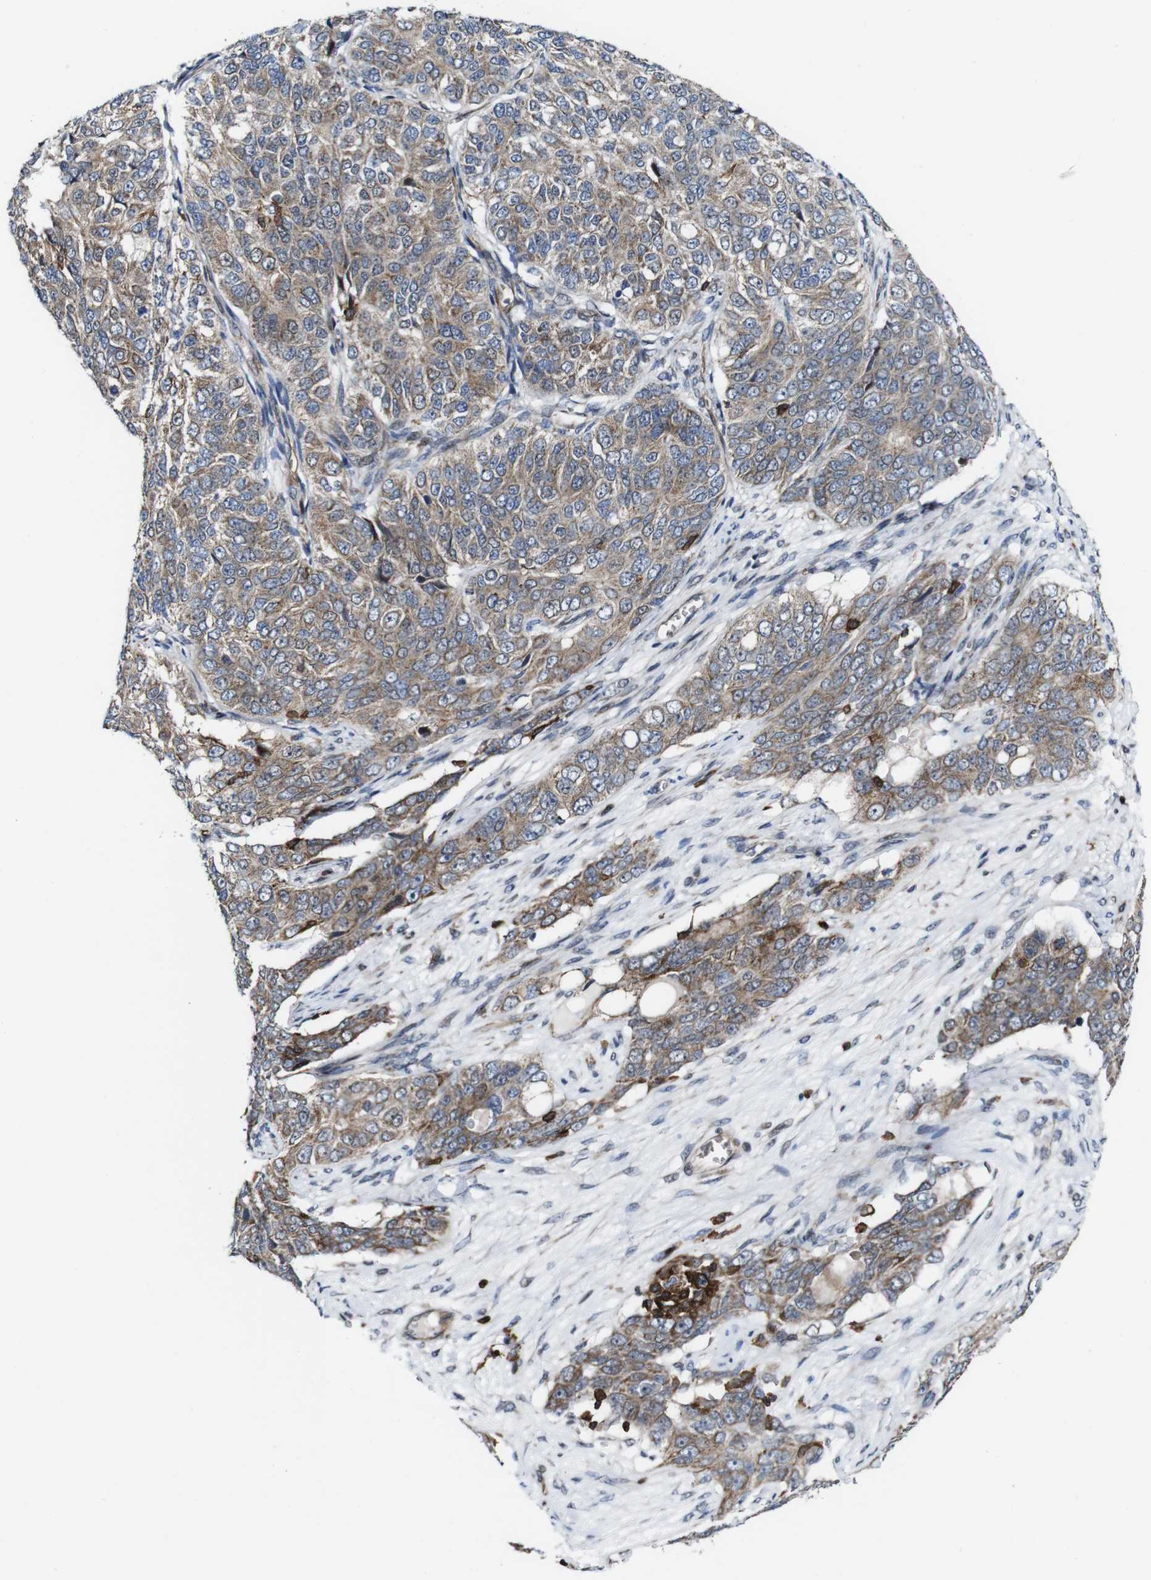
{"staining": {"intensity": "weak", "quantity": ">75%", "location": "cytoplasmic/membranous"}, "tissue": "ovarian cancer", "cell_type": "Tumor cells", "image_type": "cancer", "snomed": [{"axis": "morphology", "description": "Carcinoma, endometroid"}, {"axis": "topography", "description": "Ovary"}], "caption": "Immunohistochemistry (IHC) staining of endometroid carcinoma (ovarian), which demonstrates low levels of weak cytoplasmic/membranous positivity in about >75% of tumor cells indicating weak cytoplasmic/membranous protein expression. The staining was performed using DAB (3,3'-diaminobenzidine) (brown) for protein detection and nuclei were counterstained in hematoxylin (blue).", "gene": "JAK2", "patient": {"sex": "female", "age": 51}}